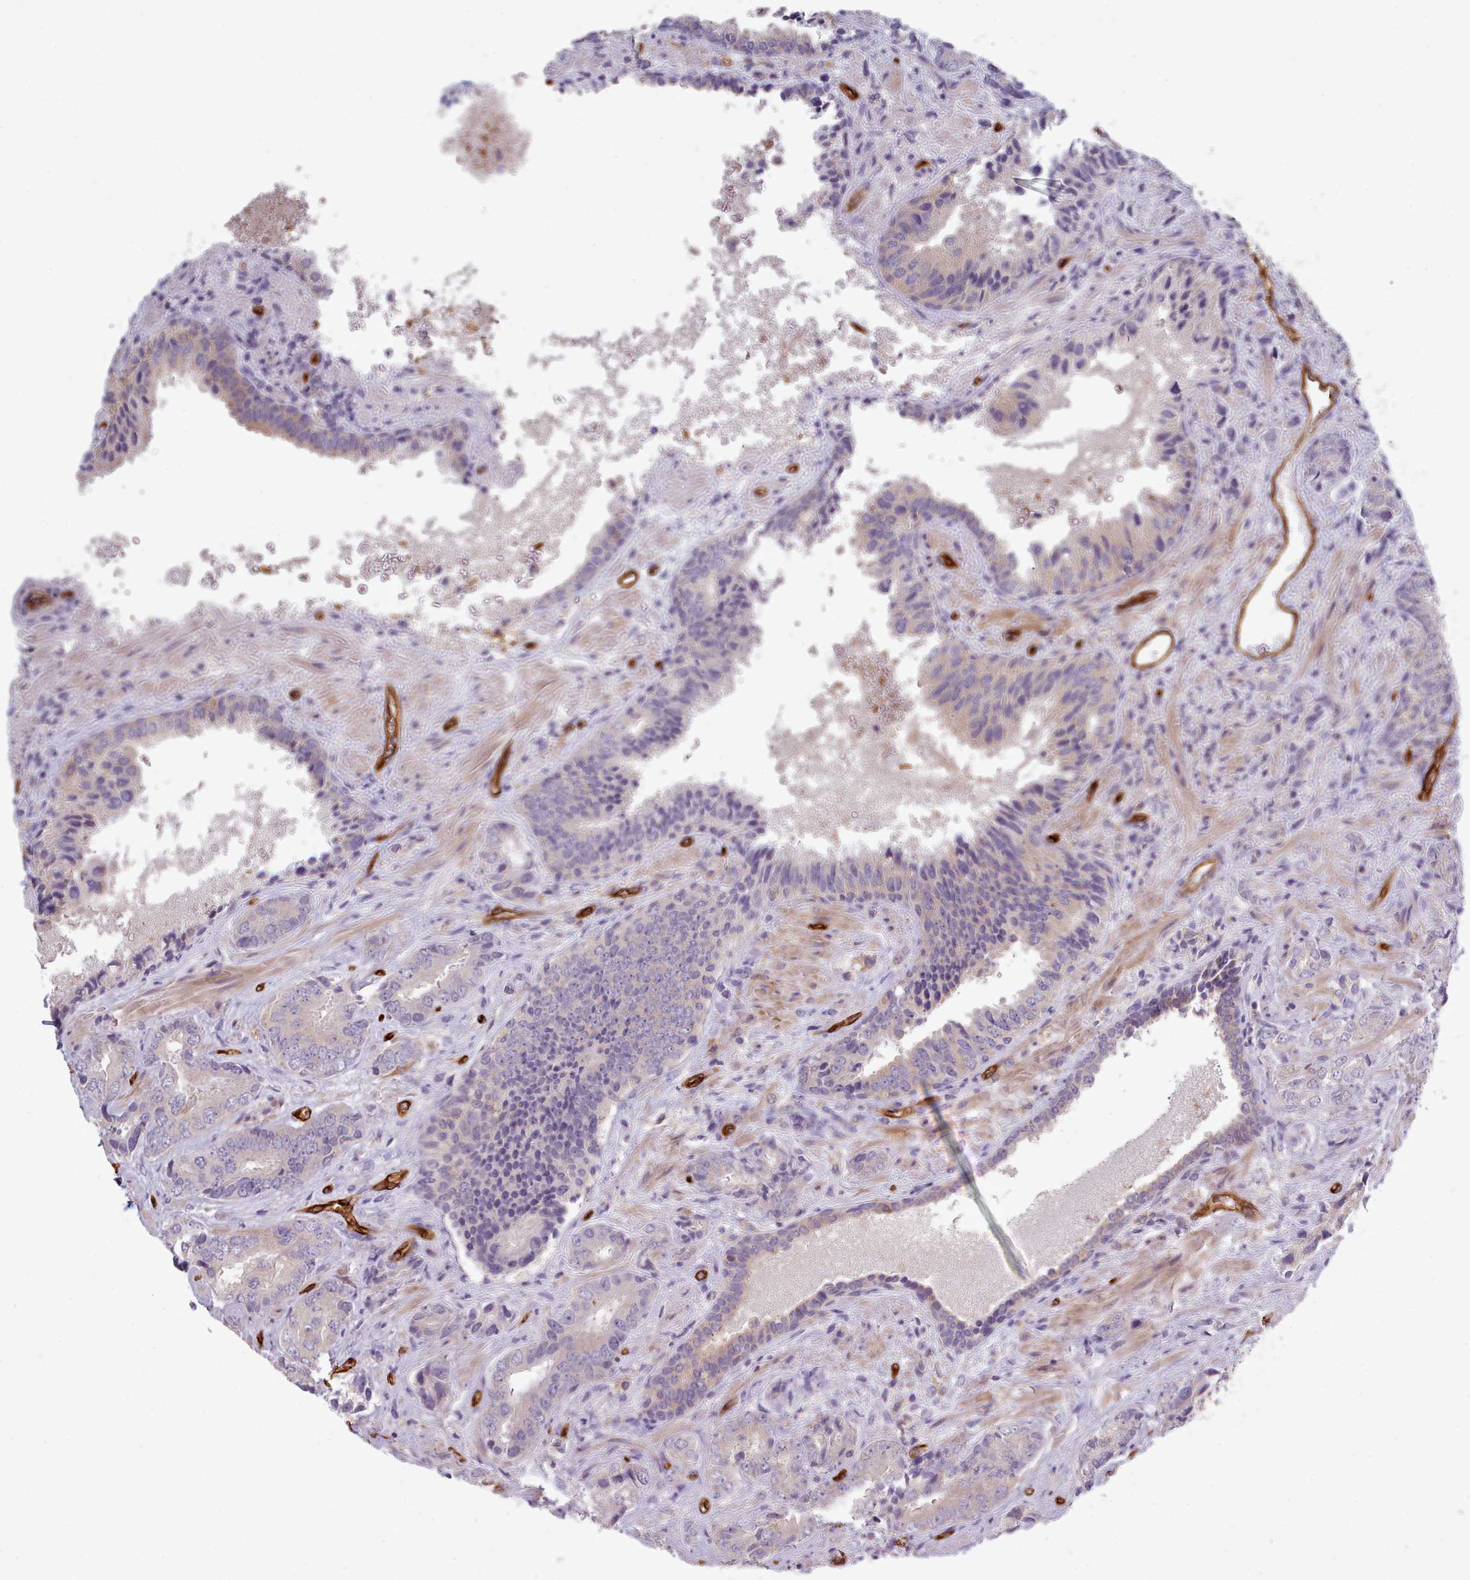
{"staining": {"intensity": "negative", "quantity": "none", "location": "none"}, "tissue": "prostate cancer", "cell_type": "Tumor cells", "image_type": "cancer", "snomed": [{"axis": "morphology", "description": "Adenocarcinoma, High grade"}, {"axis": "topography", "description": "Prostate"}], "caption": "Tumor cells show no significant positivity in prostate cancer.", "gene": "CD300LF", "patient": {"sex": "male", "age": 71}}